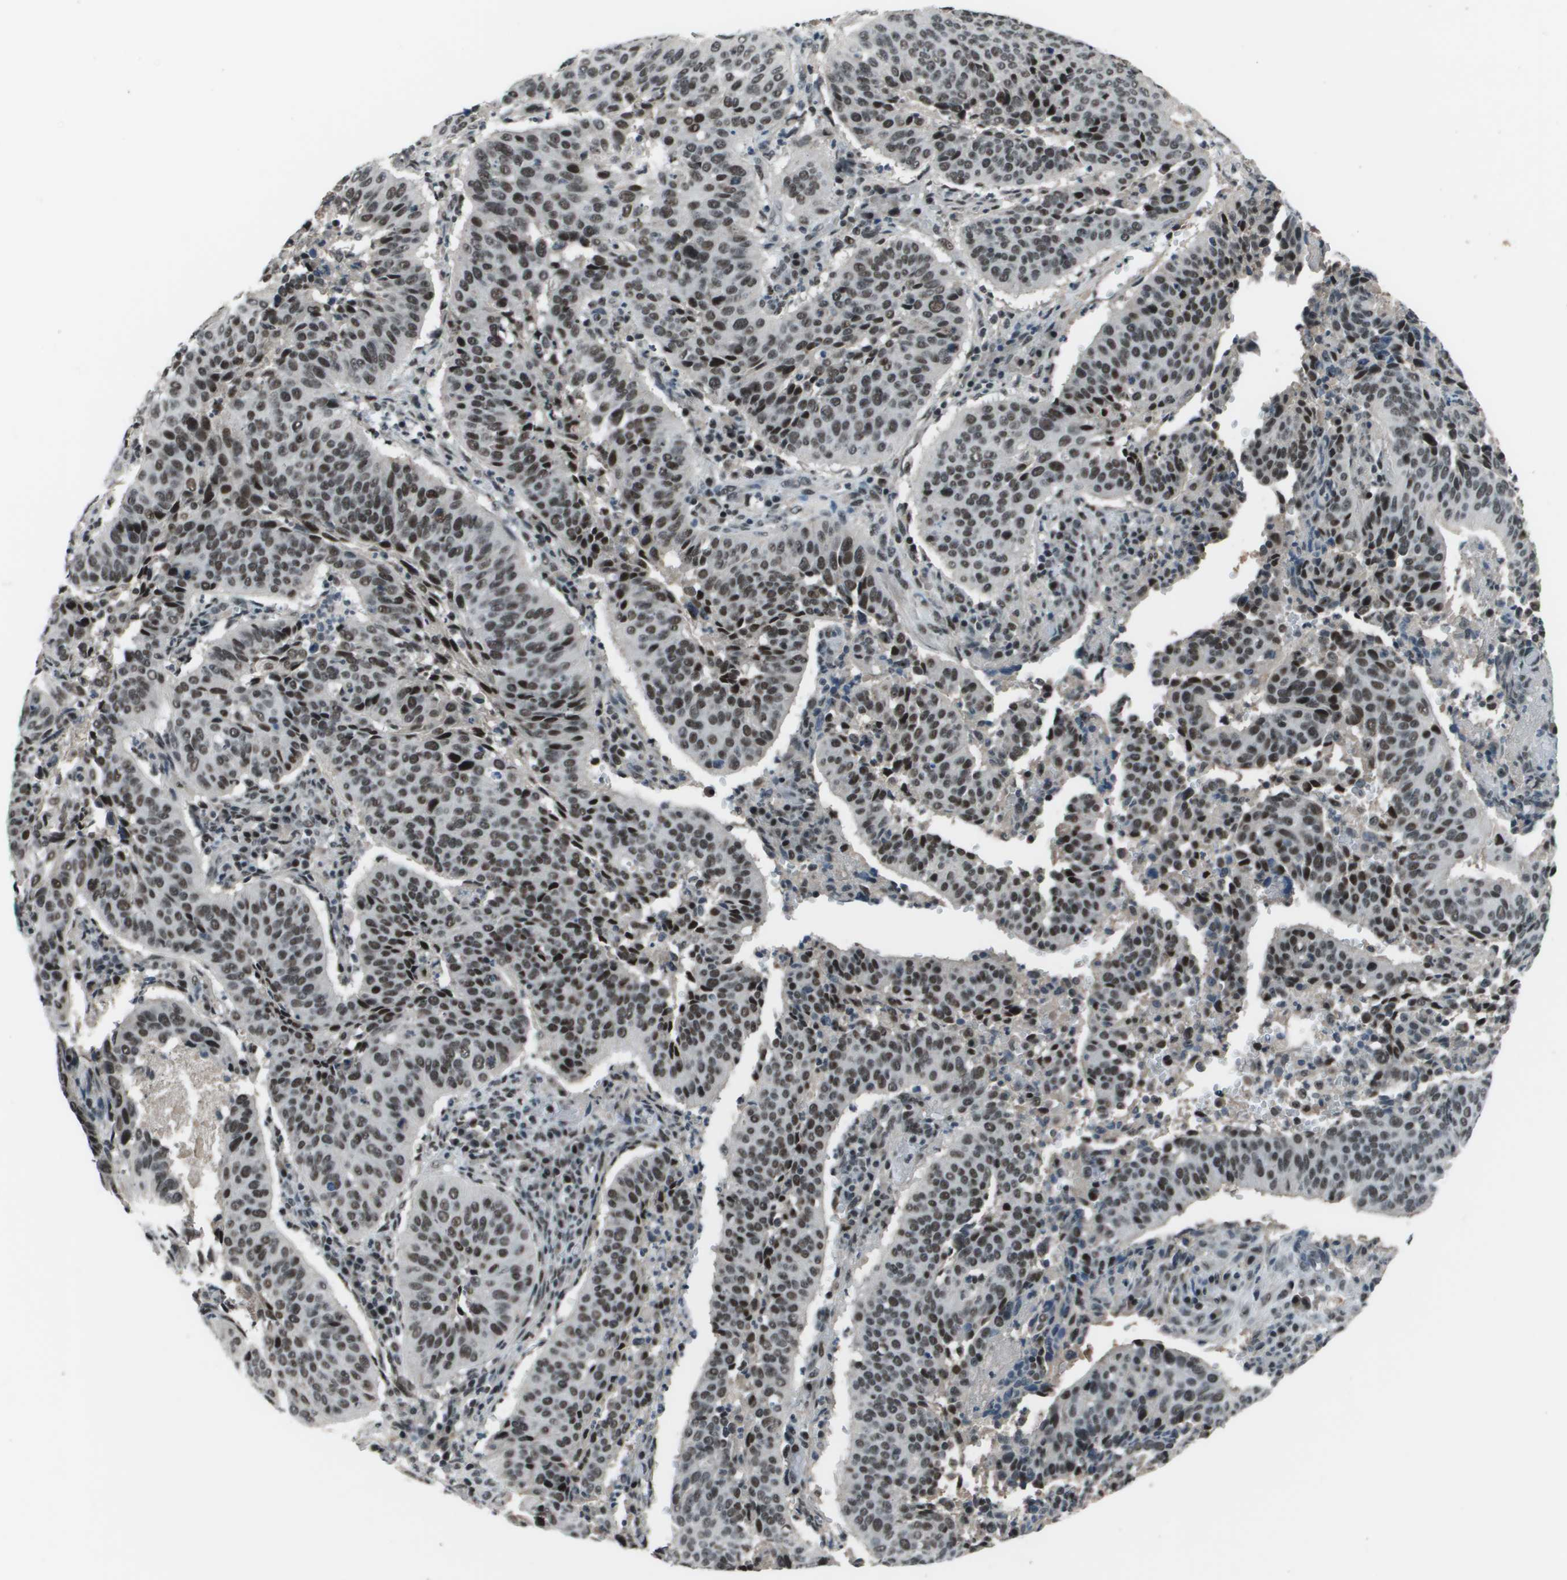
{"staining": {"intensity": "moderate", "quantity": ">75%", "location": "nuclear"}, "tissue": "cervical cancer", "cell_type": "Tumor cells", "image_type": "cancer", "snomed": [{"axis": "morphology", "description": "Normal tissue, NOS"}, {"axis": "morphology", "description": "Squamous cell carcinoma, NOS"}, {"axis": "topography", "description": "Cervix"}], "caption": "Immunohistochemistry (IHC) staining of squamous cell carcinoma (cervical), which reveals medium levels of moderate nuclear staining in about >75% of tumor cells indicating moderate nuclear protein positivity. The staining was performed using DAB (brown) for protein detection and nuclei were counterstained in hematoxylin (blue).", "gene": "THRAP3", "patient": {"sex": "female", "age": 39}}